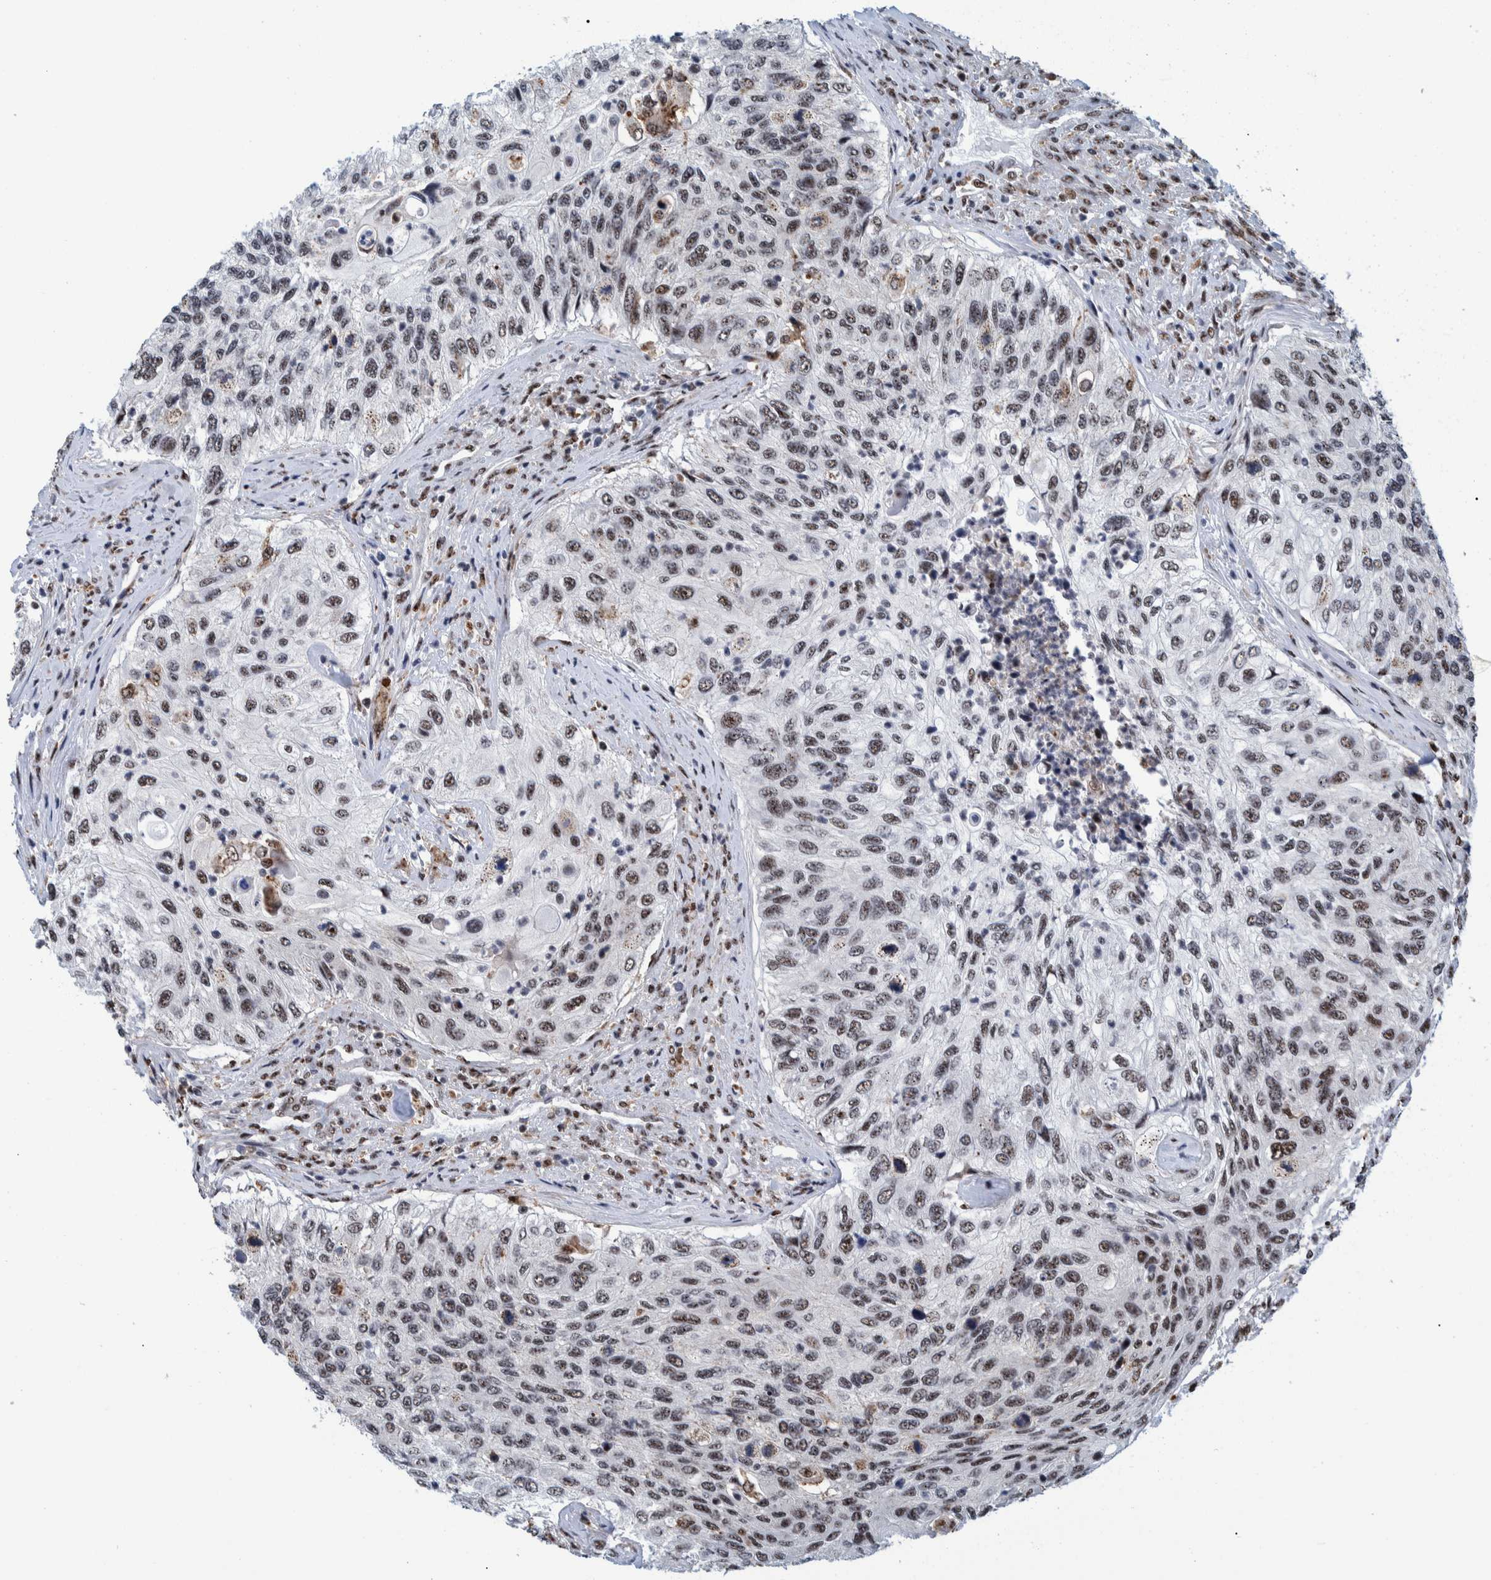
{"staining": {"intensity": "moderate", "quantity": ">75%", "location": "nuclear"}, "tissue": "urothelial cancer", "cell_type": "Tumor cells", "image_type": "cancer", "snomed": [{"axis": "morphology", "description": "Urothelial carcinoma, High grade"}, {"axis": "topography", "description": "Urinary bladder"}], "caption": "Protein analysis of urothelial cancer tissue reveals moderate nuclear positivity in approximately >75% of tumor cells.", "gene": "EFTUD2", "patient": {"sex": "female", "age": 60}}